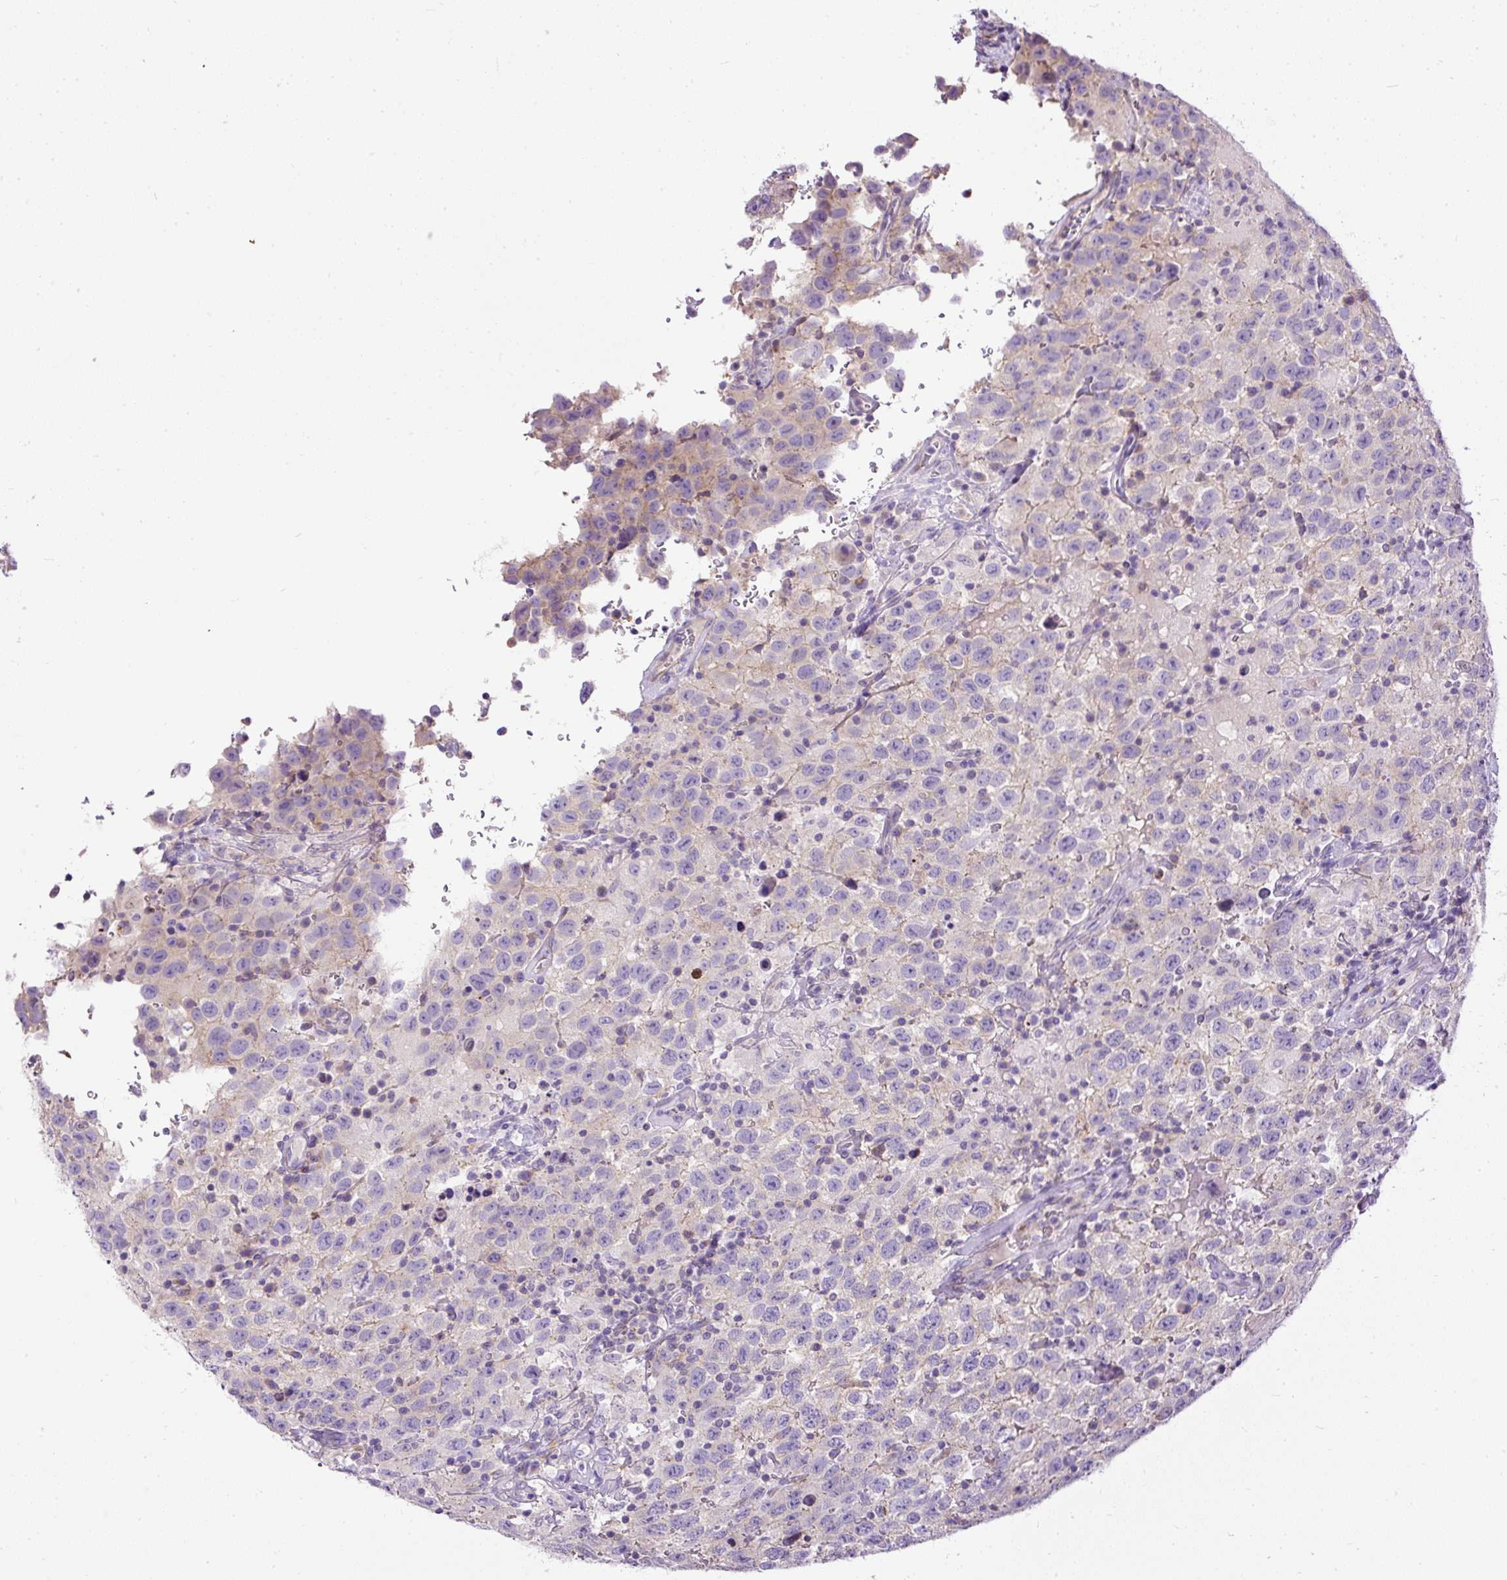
{"staining": {"intensity": "negative", "quantity": "none", "location": "none"}, "tissue": "testis cancer", "cell_type": "Tumor cells", "image_type": "cancer", "snomed": [{"axis": "morphology", "description": "Seminoma, NOS"}, {"axis": "topography", "description": "Testis"}], "caption": "A photomicrograph of human seminoma (testis) is negative for staining in tumor cells.", "gene": "CFAP47", "patient": {"sex": "male", "age": 41}}